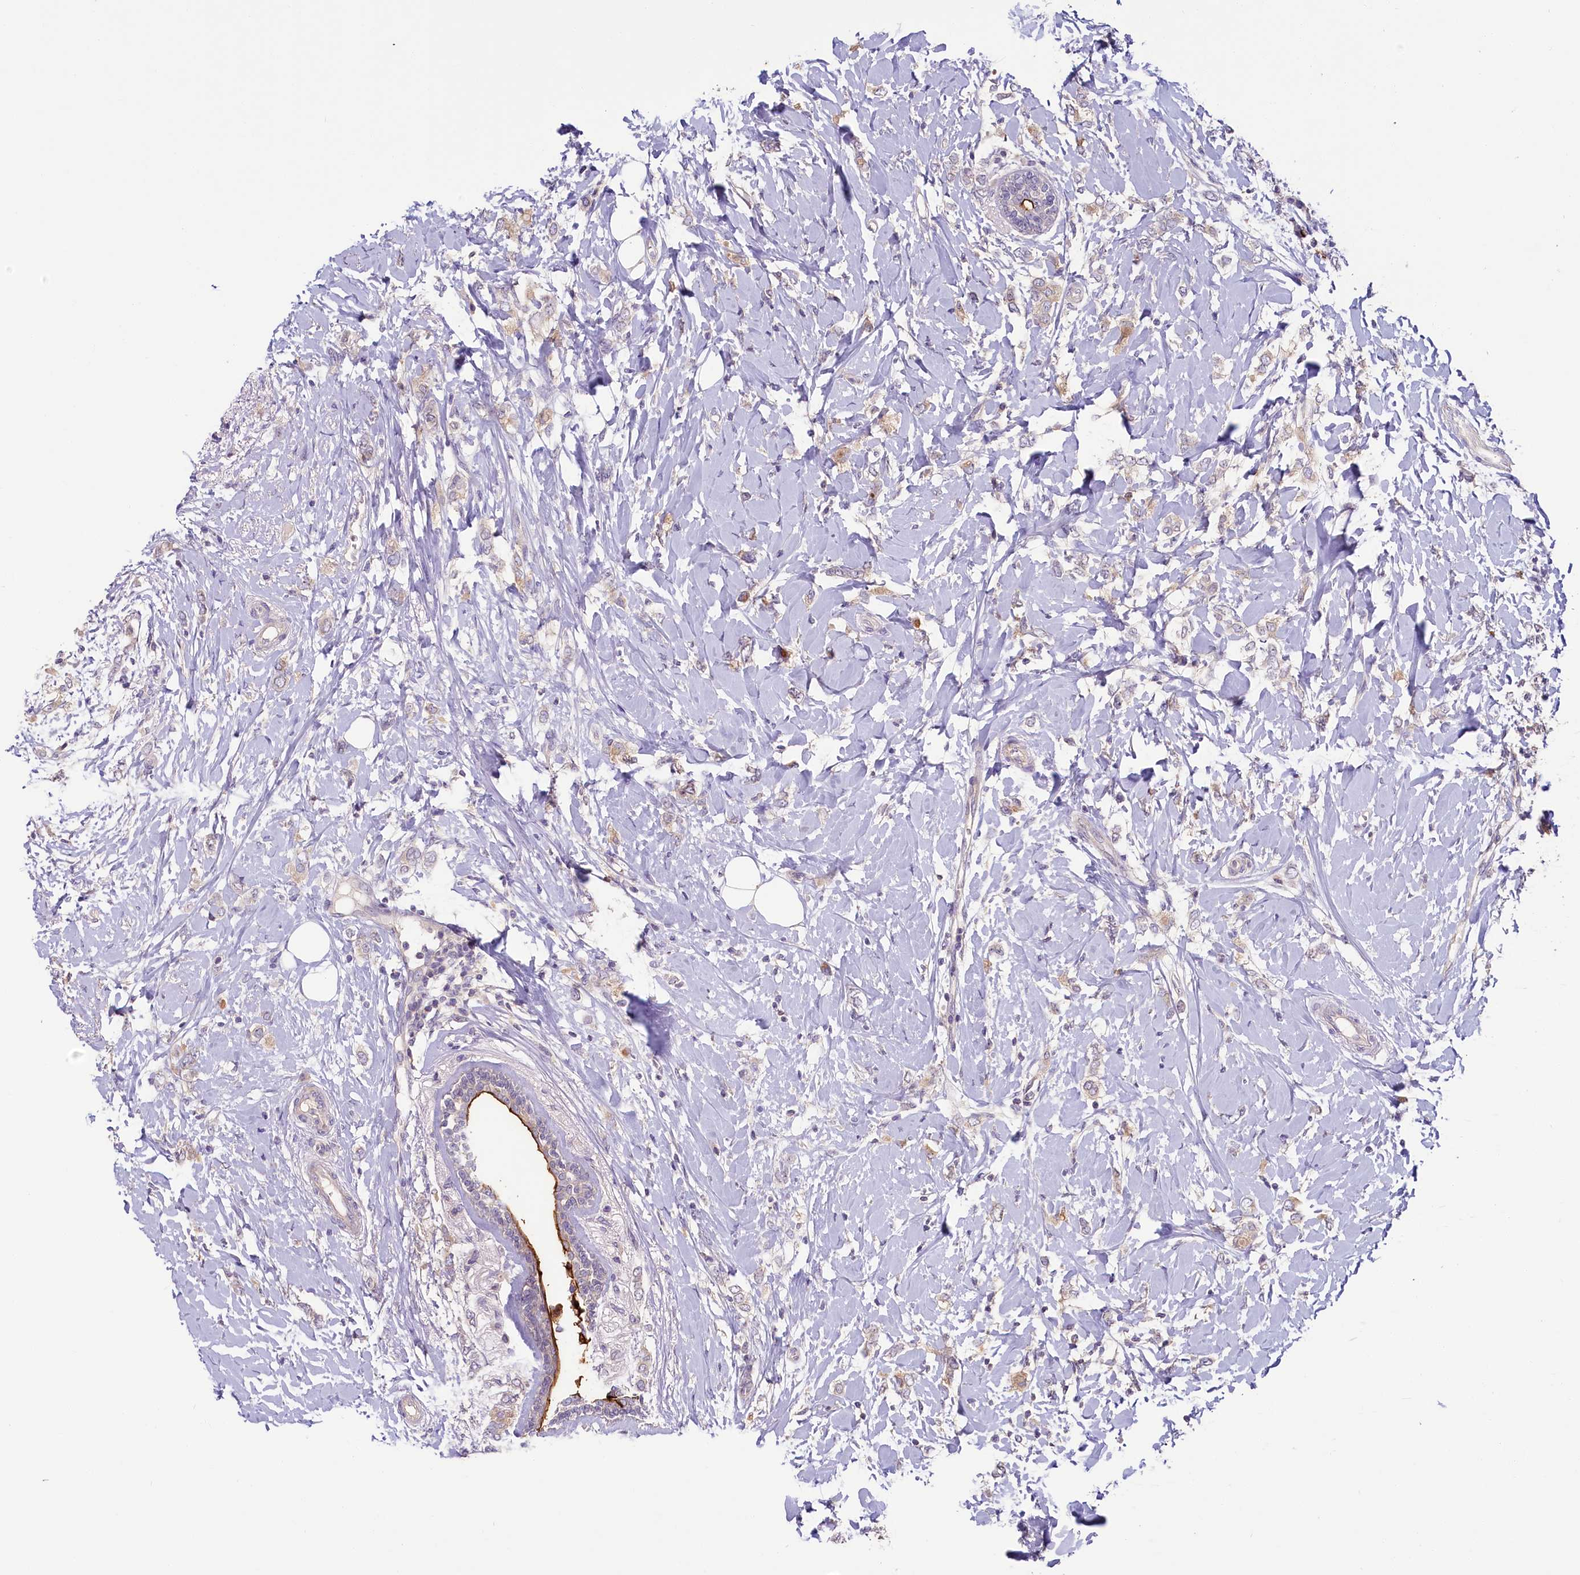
{"staining": {"intensity": "weak", "quantity": "<25%", "location": "cytoplasmic/membranous"}, "tissue": "breast cancer", "cell_type": "Tumor cells", "image_type": "cancer", "snomed": [{"axis": "morphology", "description": "Normal tissue, NOS"}, {"axis": "morphology", "description": "Lobular carcinoma"}, {"axis": "topography", "description": "Breast"}], "caption": "Breast lobular carcinoma stained for a protein using immunohistochemistry (IHC) shows no positivity tumor cells.", "gene": "PDE6D", "patient": {"sex": "female", "age": 47}}